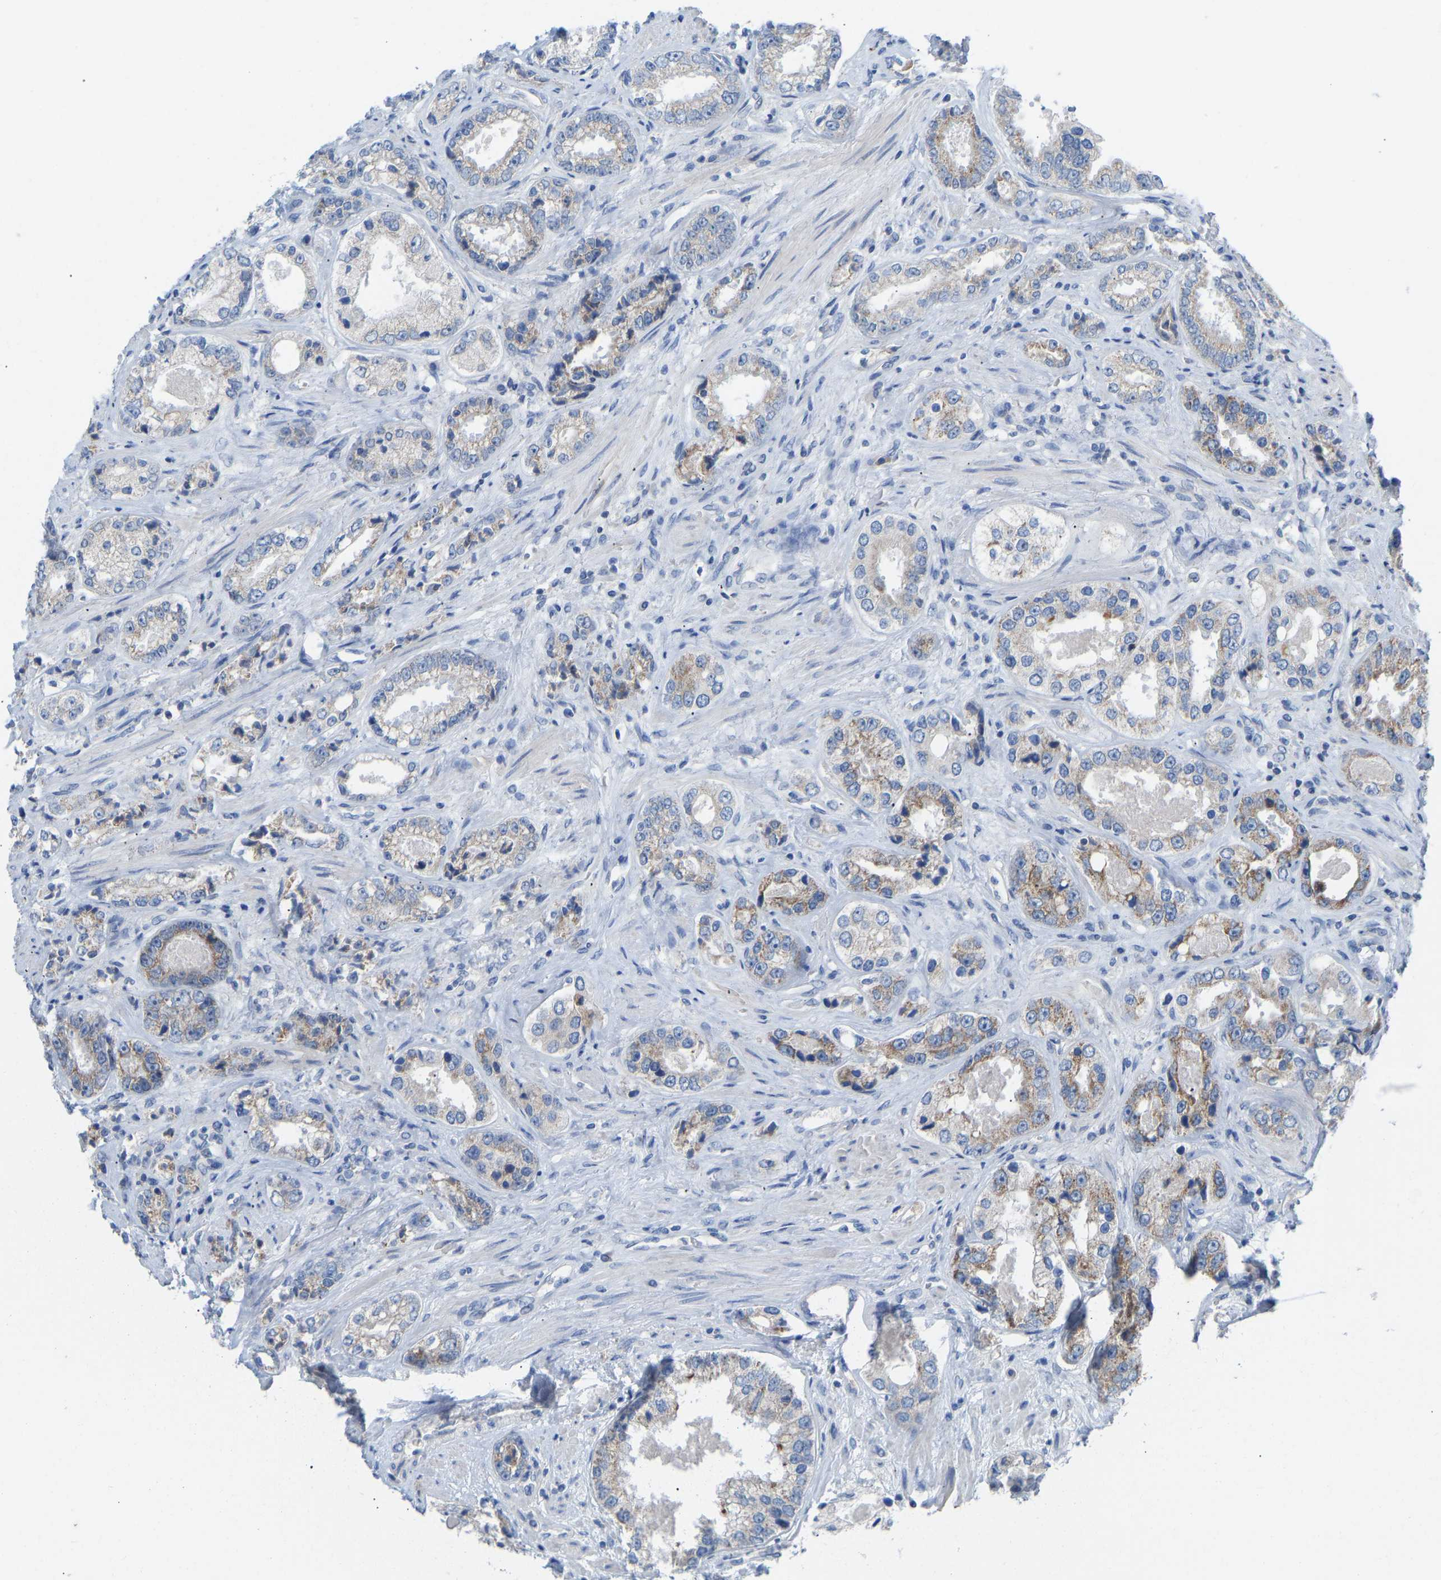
{"staining": {"intensity": "moderate", "quantity": "<25%", "location": "cytoplasmic/membranous"}, "tissue": "prostate cancer", "cell_type": "Tumor cells", "image_type": "cancer", "snomed": [{"axis": "morphology", "description": "Adenocarcinoma, High grade"}, {"axis": "topography", "description": "Prostate"}], "caption": "Immunohistochemical staining of high-grade adenocarcinoma (prostate) demonstrates low levels of moderate cytoplasmic/membranous positivity in about <25% of tumor cells.", "gene": "OLIG2", "patient": {"sex": "male", "age": 61}}